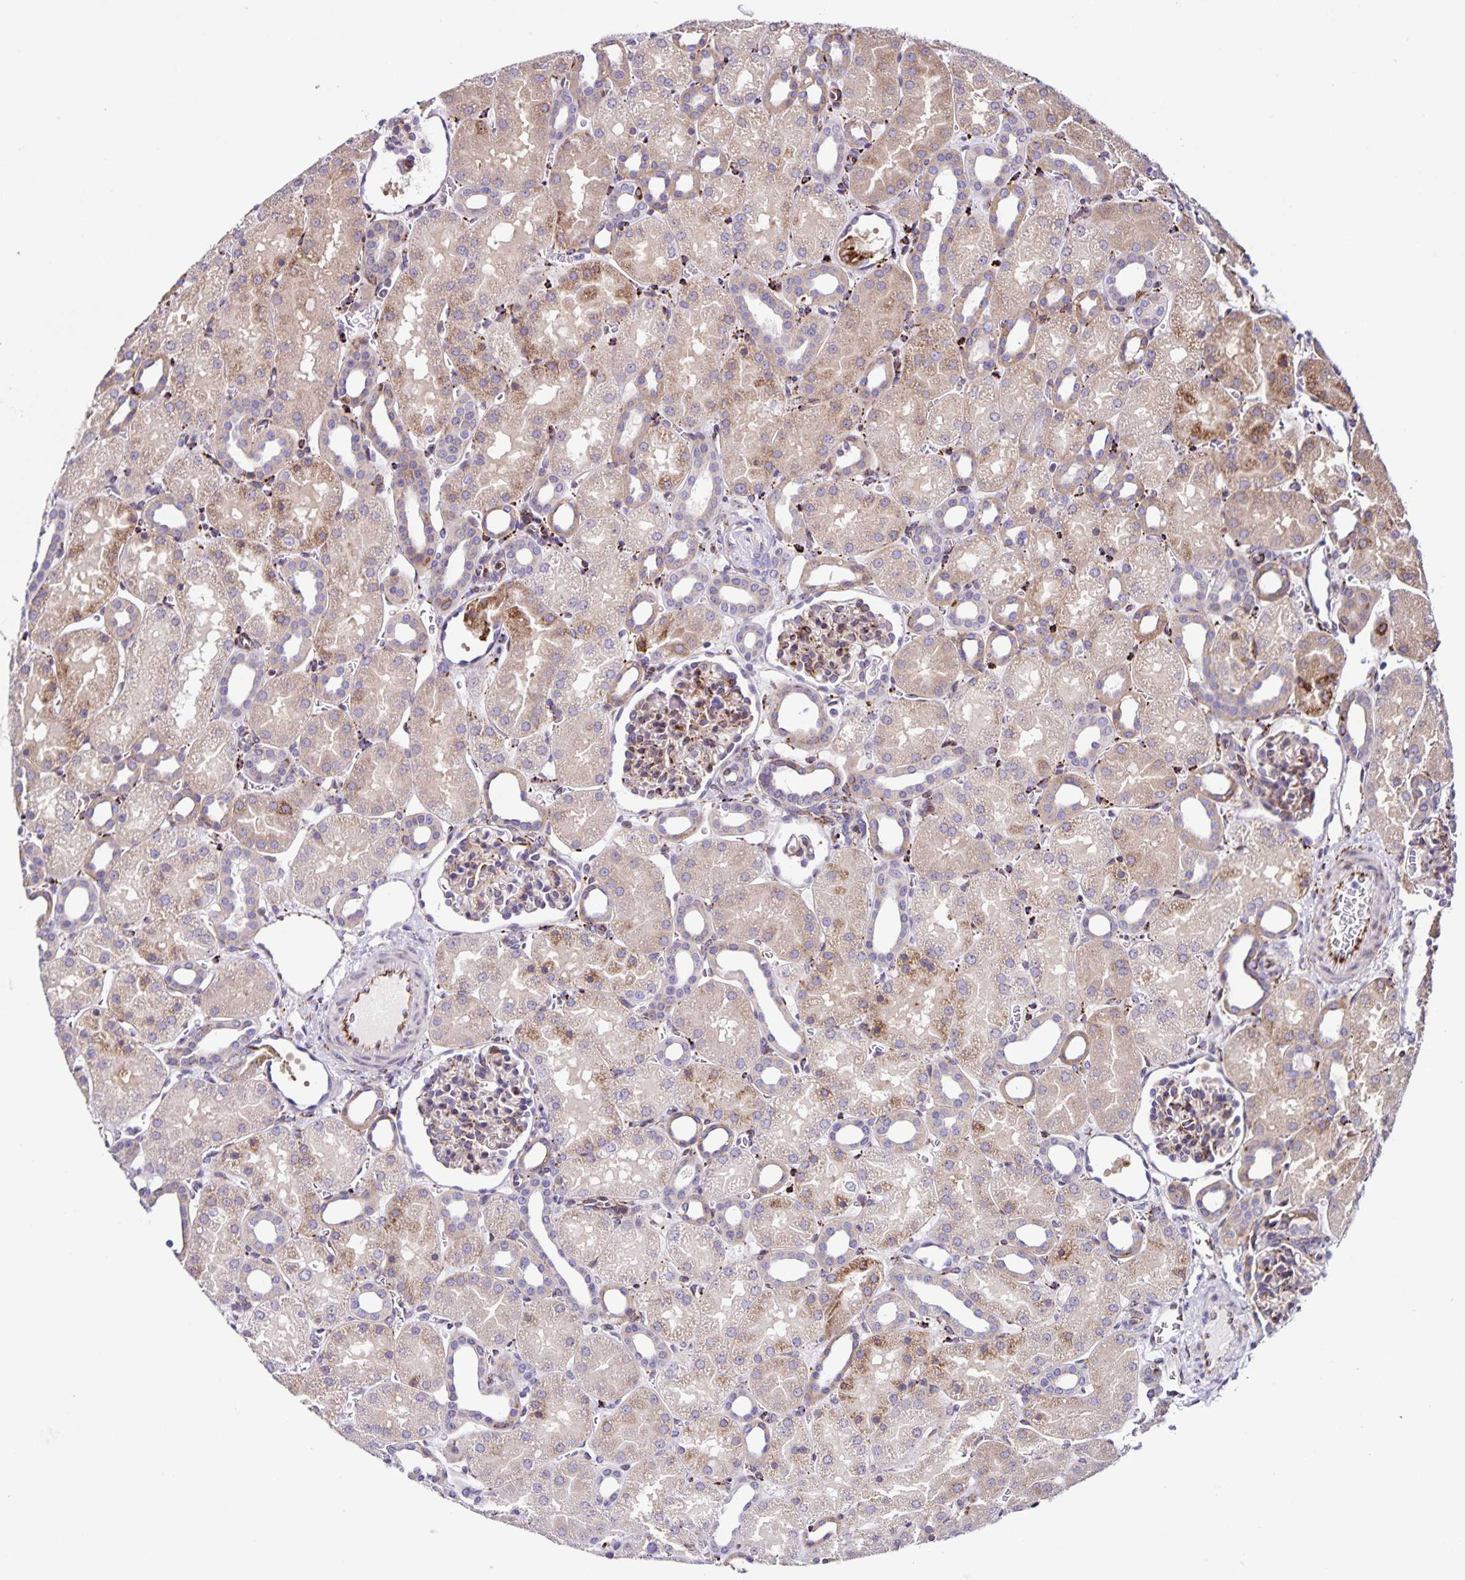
{"staining": {"intensity": "moderate", "quantity": "25%-75%", "location": "cytoplasmic/membranous"}, "tissue": "kidney", "cell_type": "Cells in glomeruli", "image_type": "normal", "snomed": [{"axis": "morphology", "description": "Normal tissue, NOS"}, {"axis": "topography", "description": "Kidney"}], "caption": "Kidney stained for a protein displays moderate cytoplasmic/membranous positivity in cells in glomeruli. (brown staining indicates protein expression, while blue staining denotes nuclei).", "gene": "OSBPL5", "patient": {"sex": "male", "age": 2}}